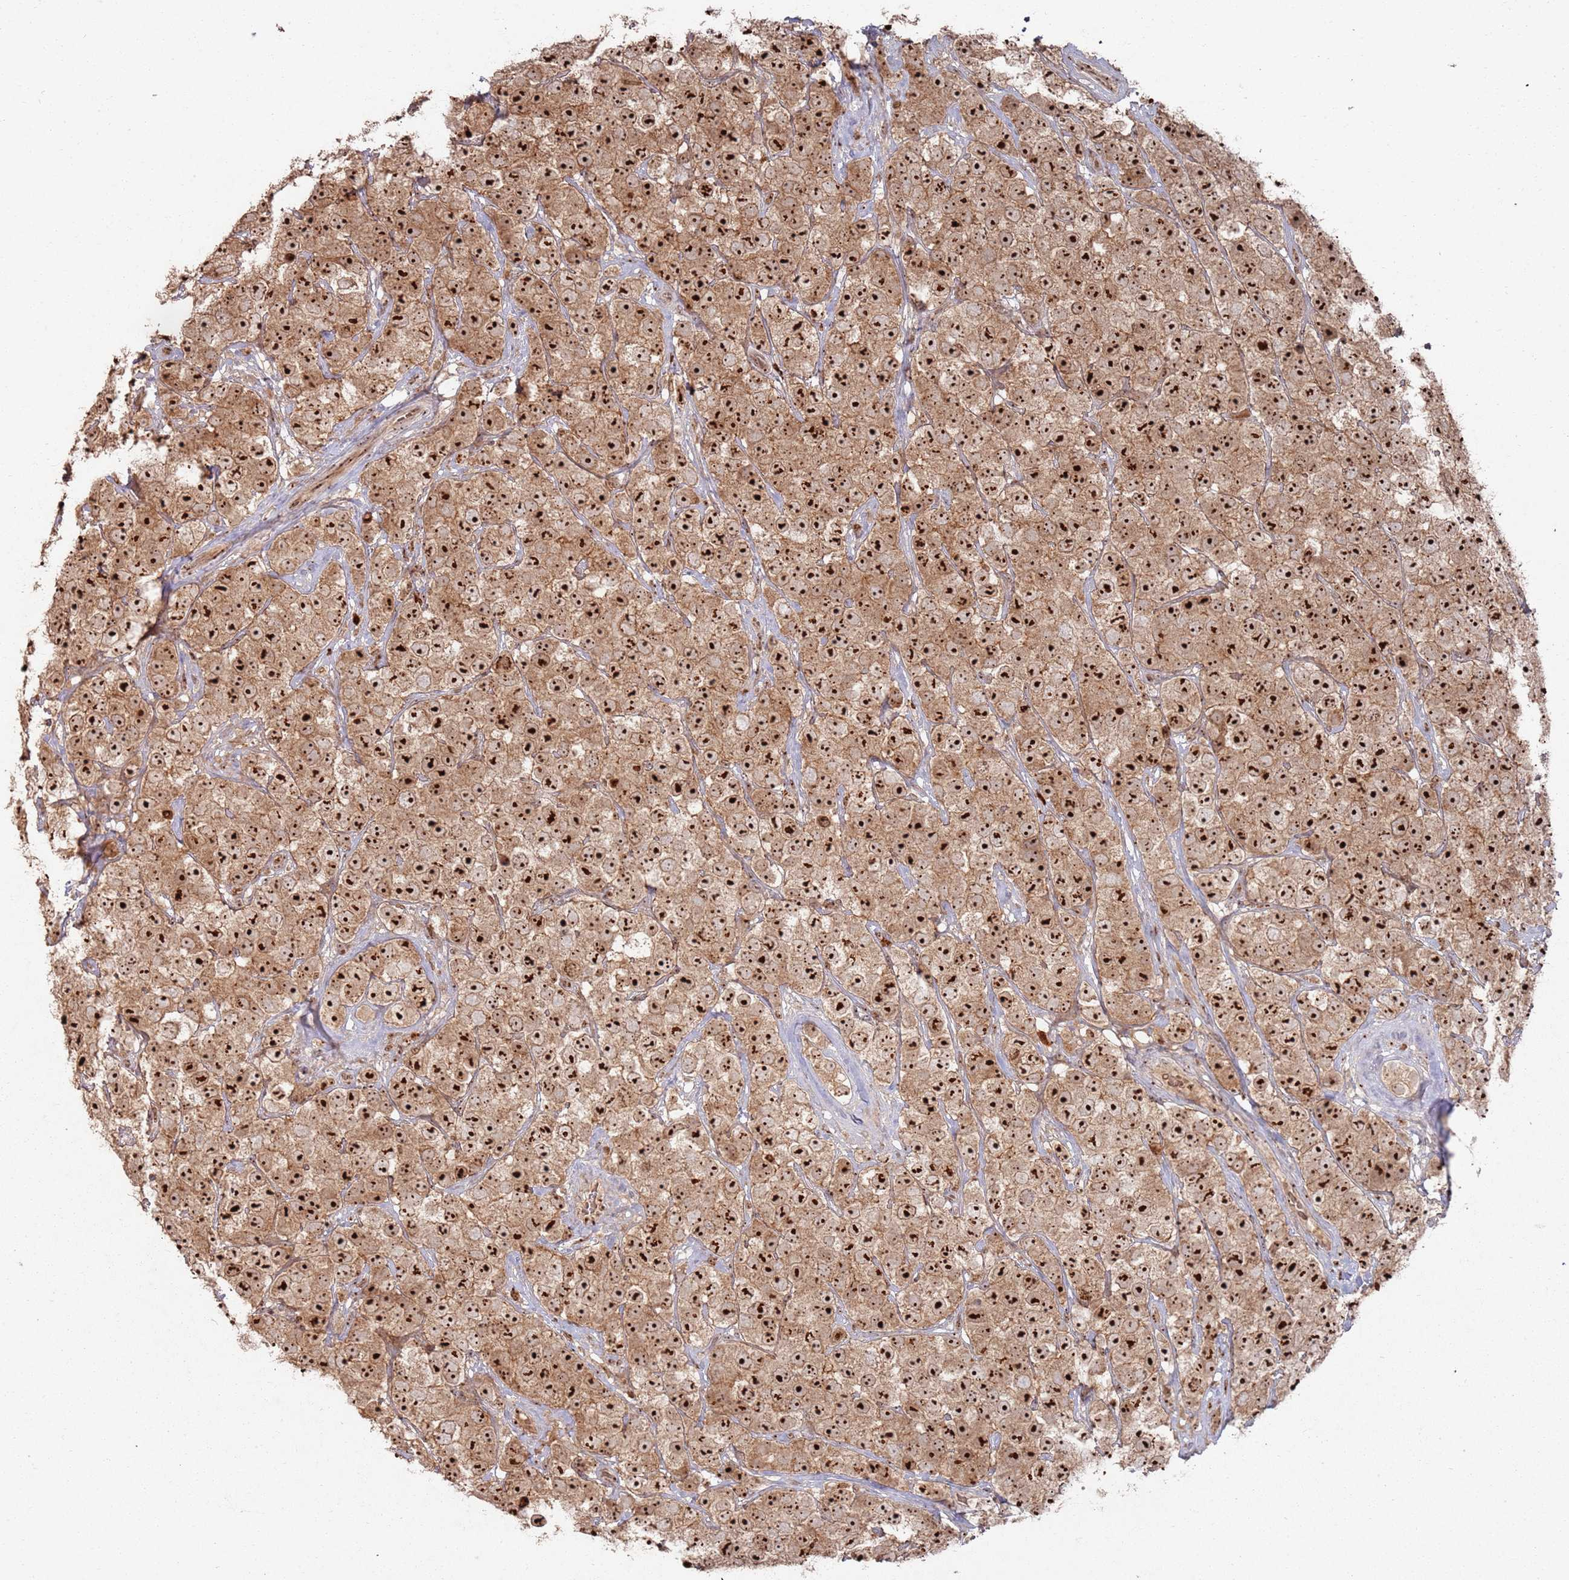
{"staining": {"intensity": "strong", "quantity": ">75%", "location": "cytoplasmic/membranous,nuclear"}, "tissue": "testis cancer", "cell_type": "Tumor cells", "image_type": "cancer", "snomed": [{"axis": "morphology", "description": "Seminoma, NOS"}, {"axis": "topography", "description": "Testis"}], "caption": "Human testis seminoma stained with a brown dye shows strong cytoplasmic/membranous and nuclear positive staining in approximately >75% of tumor cells.", "gene": "UTP11", "patient": {"sex": "male", "age": 28}}